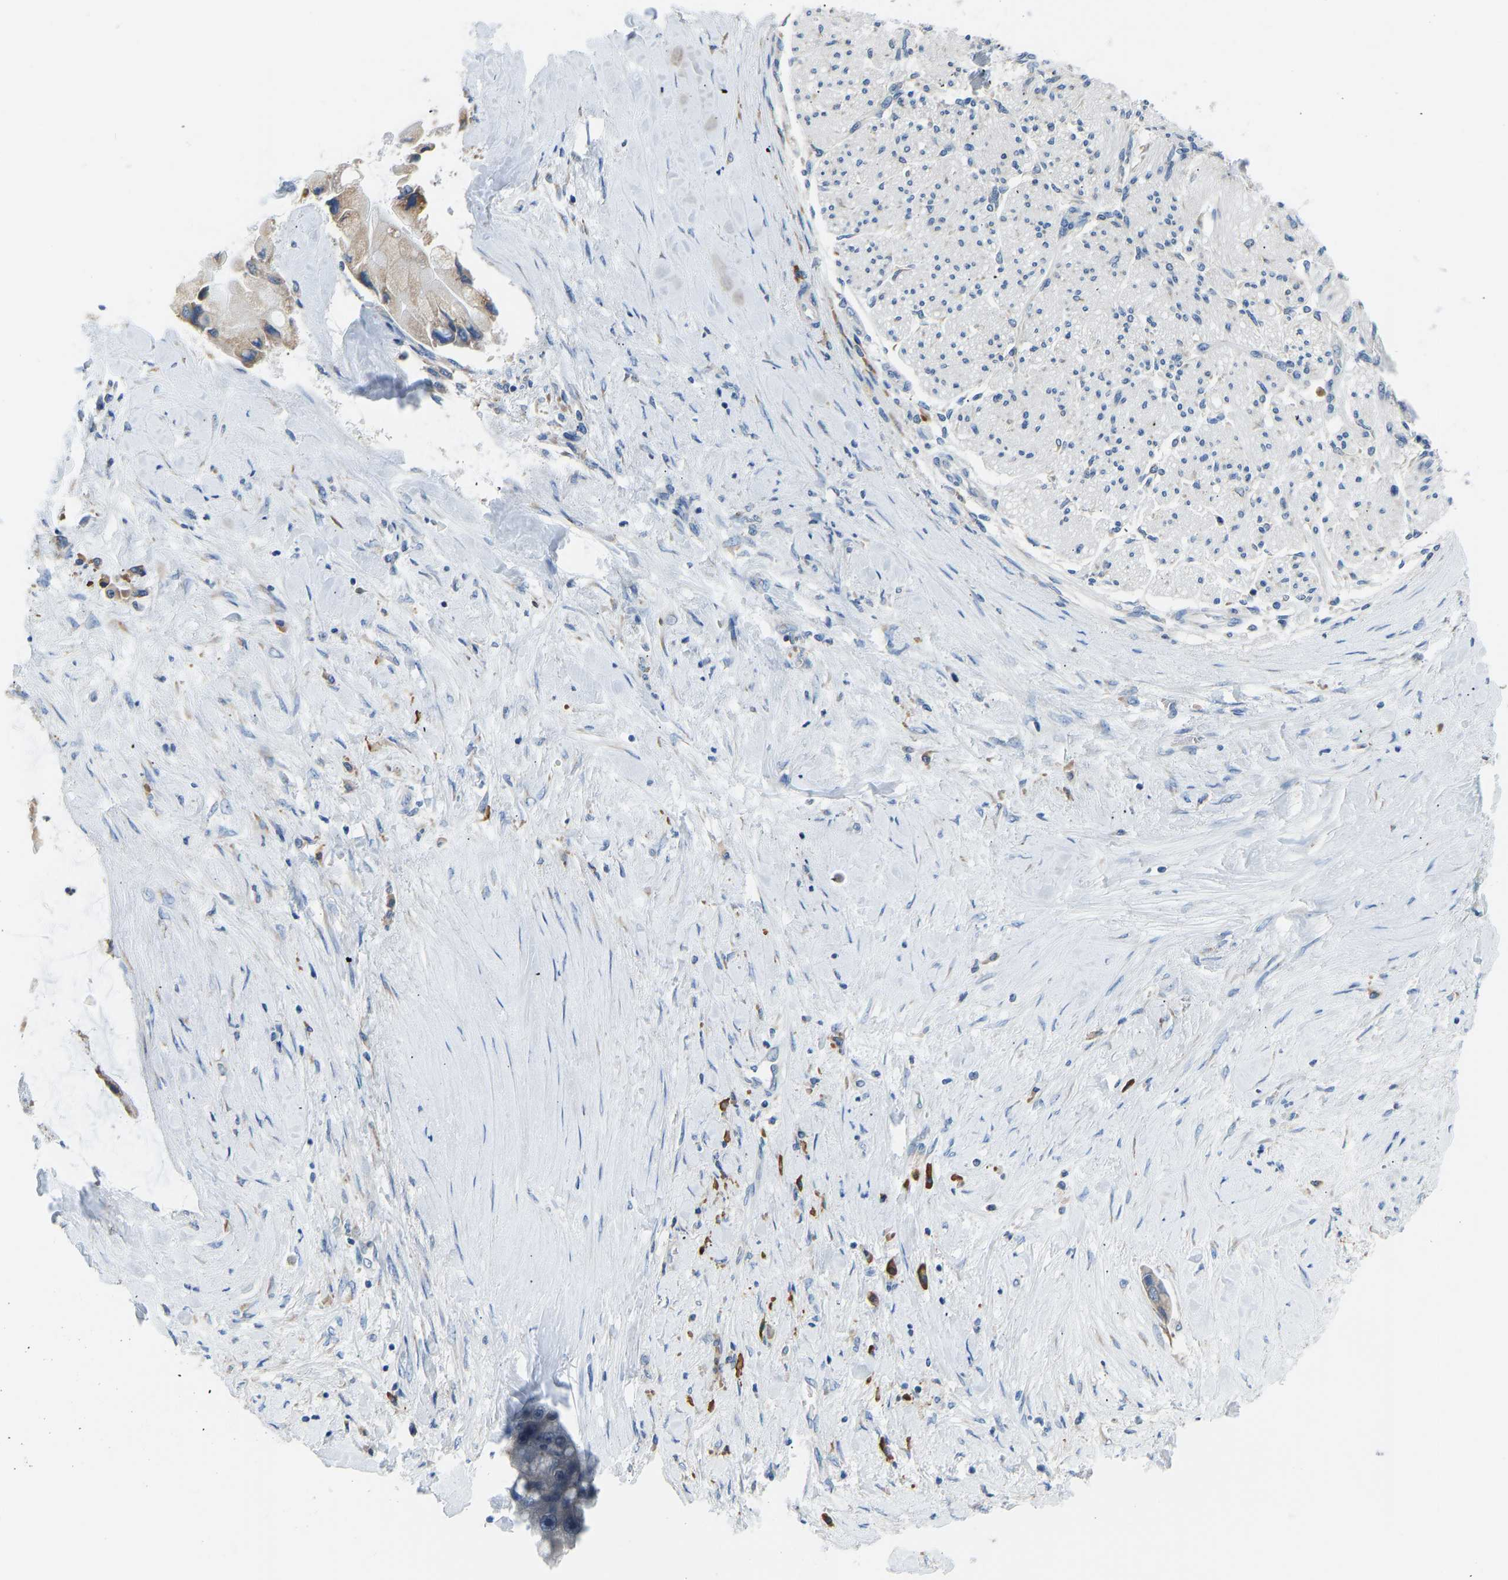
{"staining": {"intensity": "weak", "quantity": ">75%", "location": "cytoplasmic/membranous"}, "tissue": "liver cancer", "cell_type": "Tumor cells", "image_type": "cancer", "snomed": [{"axis": "morphology", "description": "Cholangiocarcinoma"}, {"axis": "topography", "description": "Liver"}], "caption": "A brown stain shows weak cytoplasmic/membranous staining of a protein in human liver cancer (cholangiocarcinoma) tumor cells. The staining was performed using DAB, with brown indicating positive protein expression. Nuclei are stained blue with hematoxylin.", "gene": "VRK1", "patient": {"sex": "male", "age": 50}}